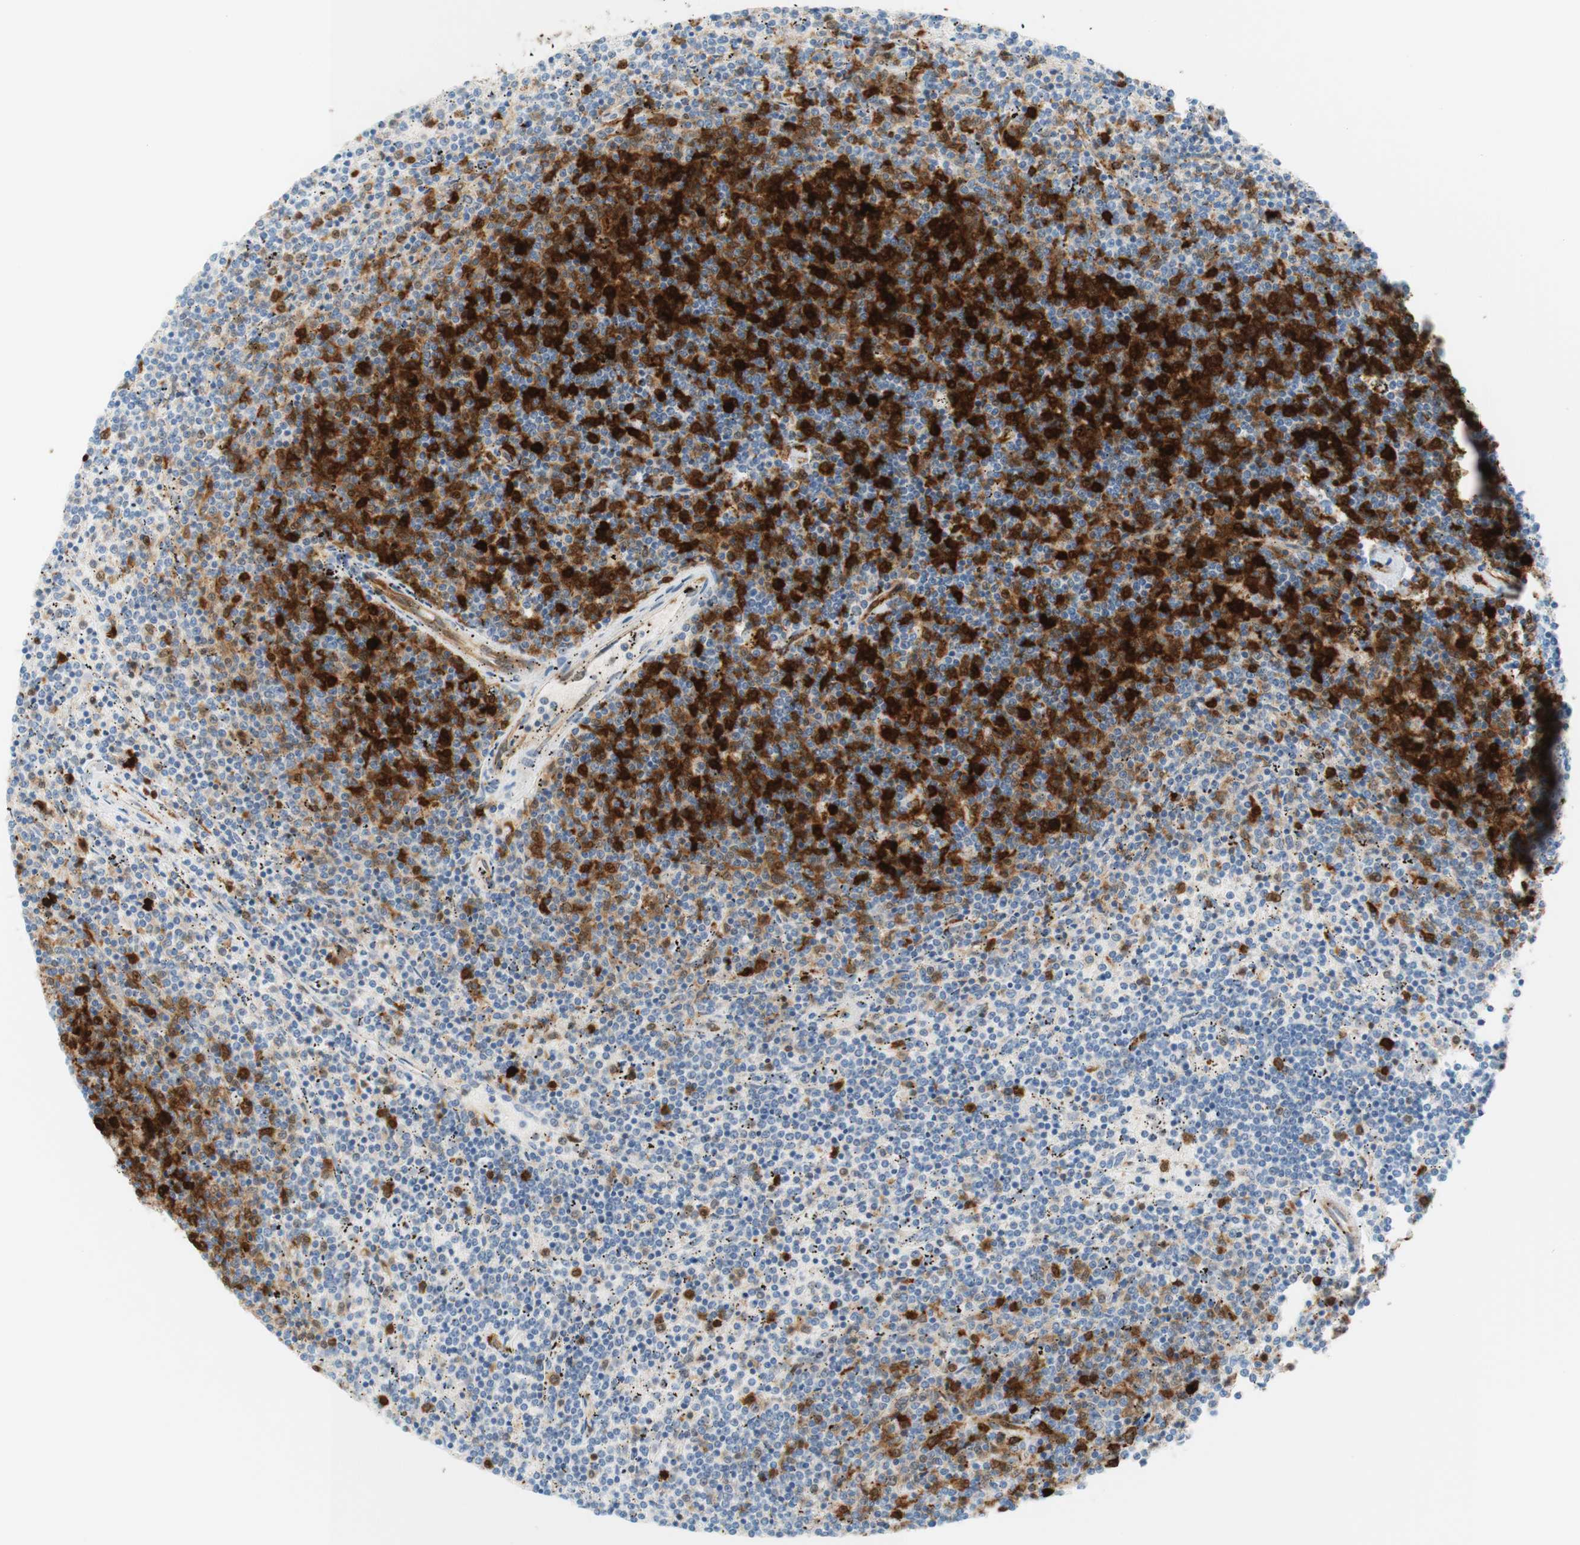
{"staining": {"intensity": "strong", "quantity": "25%-75%", "location": "cytoplasmic/membranous,nuclear"}, "tissue": "lymphoma", "cell_type": "Tumor cells", "image_type": "cancer", "snomed": [{"axis": "morphology", "description": "Malignant lymphoma, non-Hodgkin's type, Low grade"}, {"axis": "topography", "description": "Spleen"}], "caption": "This histopathology image shows malignant lymphoma, non-Hodgkin's type (low-grade) stained with IHC to label a protein in brown. The cytoplasmic/membranous and nuclear of tumor cells show strong positivity for the protein. Nuclei are counter-stained blue.", "gene": "STMN1", "patient": {"sex": "female", "age": 50}}